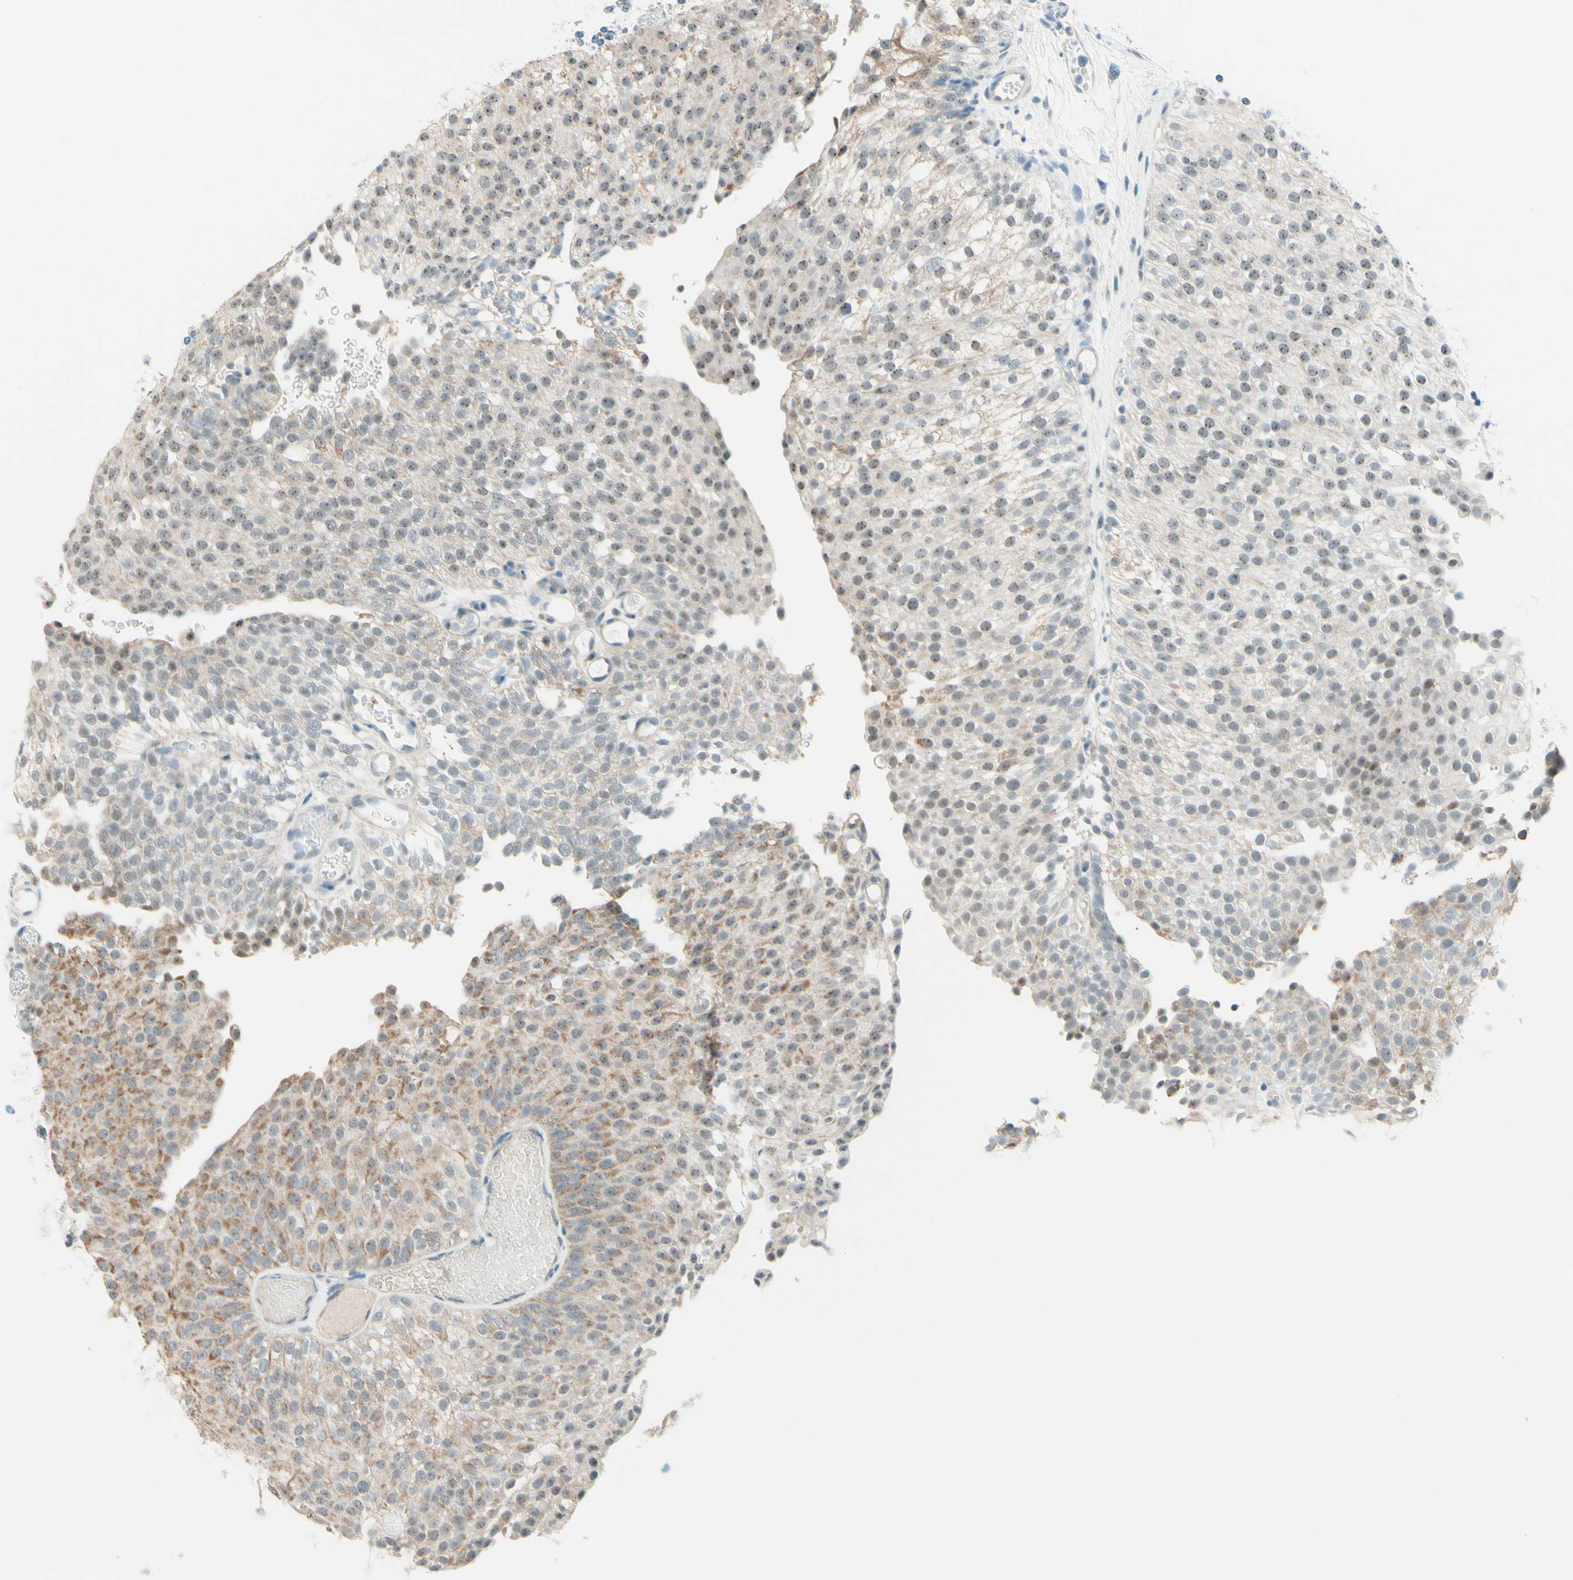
{"staining": {"intensity": "weak", "quantity": "25%-75%", "location": "cytoplasmic/membranous,nuclear"}, "tissue": "urothelial cancer", "cell_type": "Tumor cells", "image_type": "cancer", "snomed": [{"axis": "morphology", "description": "Urothelial carcinoma, Low grade"}, {"axis": "topography", "description": "Urinary bladder"}], "caption": "Immunohistochemical staining of human low-grade urothelial carcinoma shows weak cytoplasmic/membranous and nuclear protein staining in about 25%-75% of tumor cells.", "gene": "JPH1", "patient": {"sex": "male", "age": 78}}